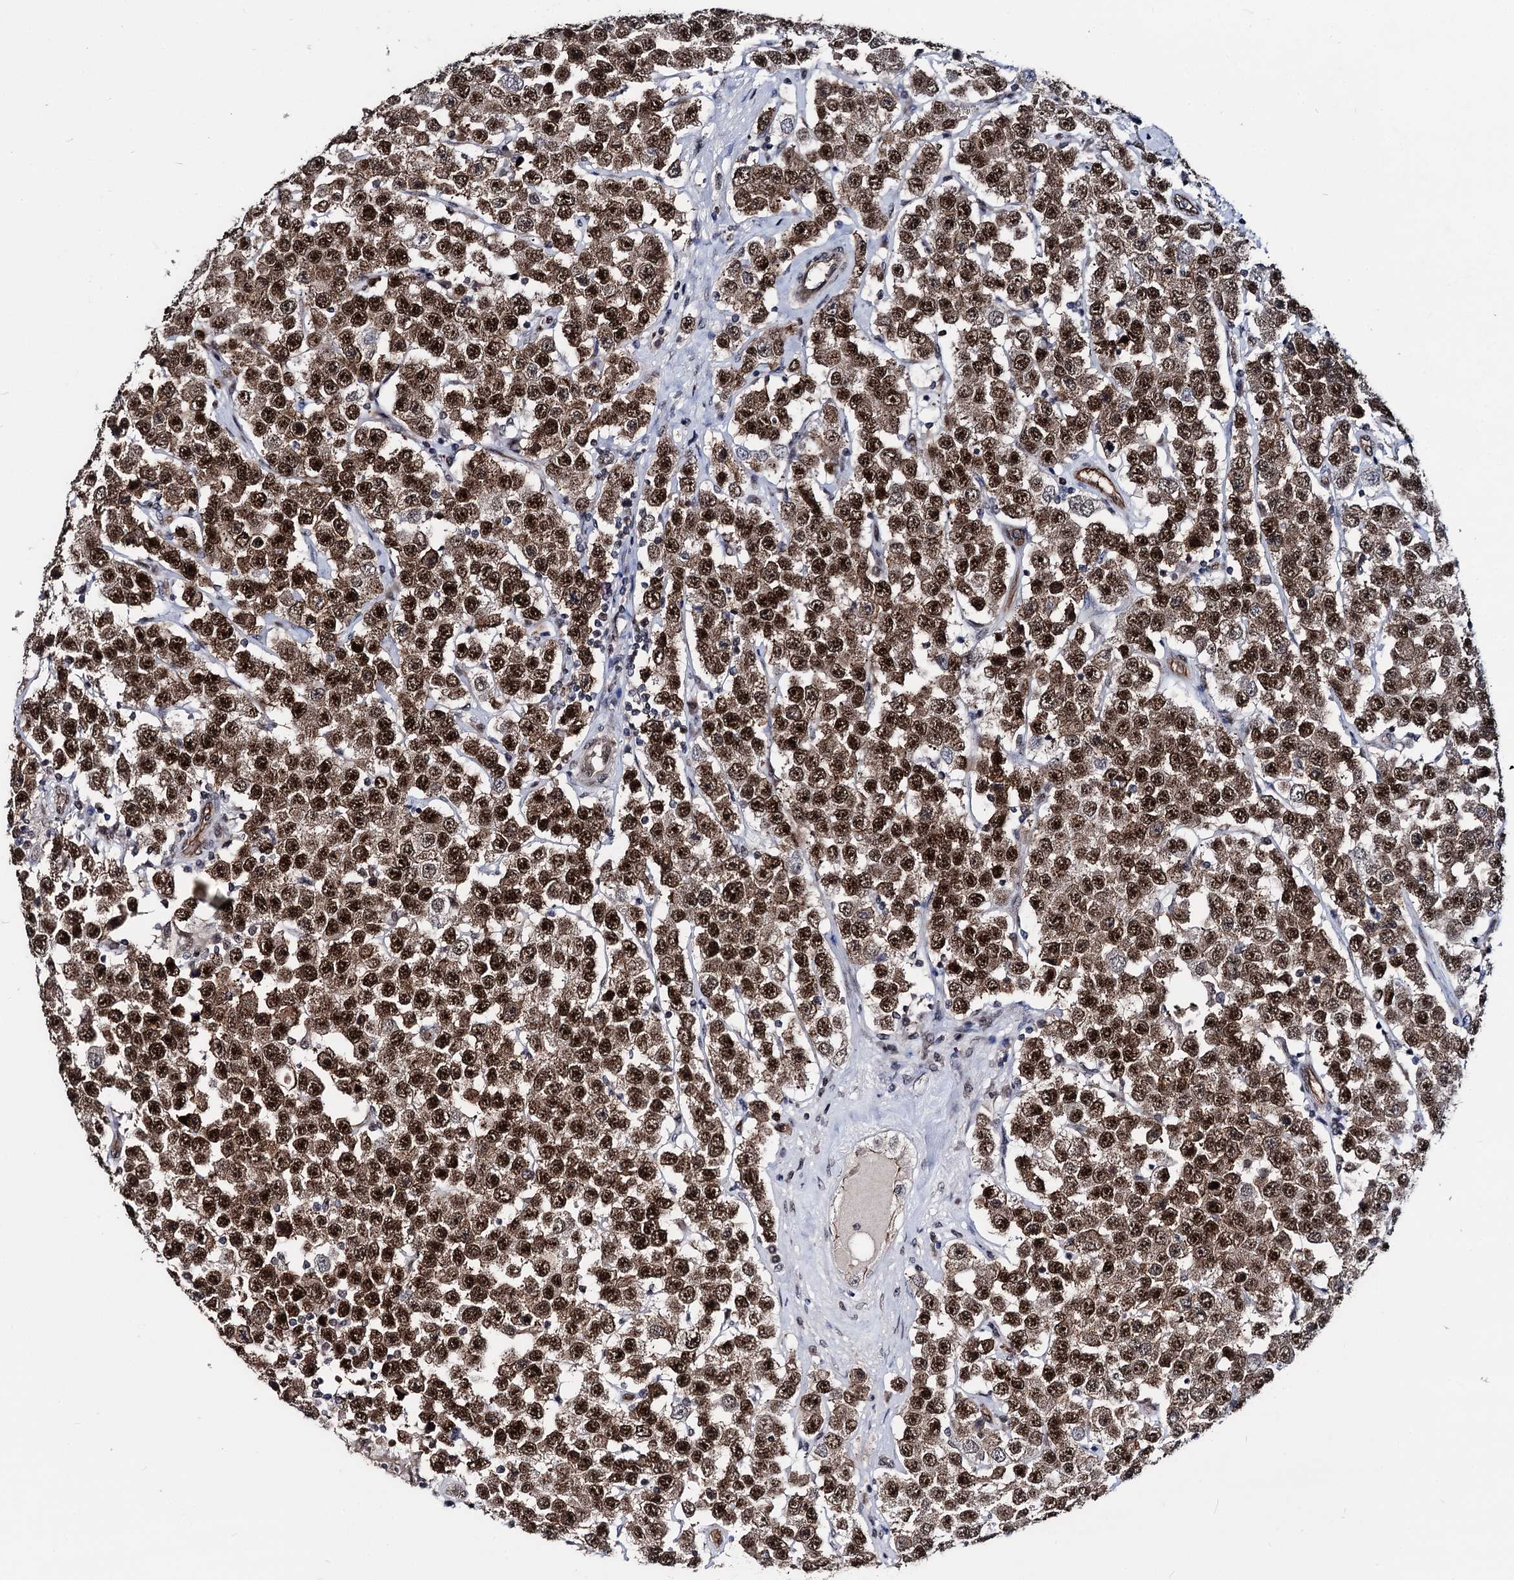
{"staining": {"intensity": "strong", "quantity": ">75%", "location": "nuclear"}, "tissue": "testis cancer", "cell_type": "Tumor cells", "image_type": "cancer", "snomed": [{"axis": "morphology", "description": "Seminoma, NOS"}, {"axis": "topography", "description": "Testis"}], "caption": "Immunohistochemistry of testis cancer displays high levels of strong nuclear expression in about >75% of tumor cells. (DAB IHC with brightfield microscopy, high magnification).", "gene": "GALNT11", "patient": {"sex": "male", "age": 28}}